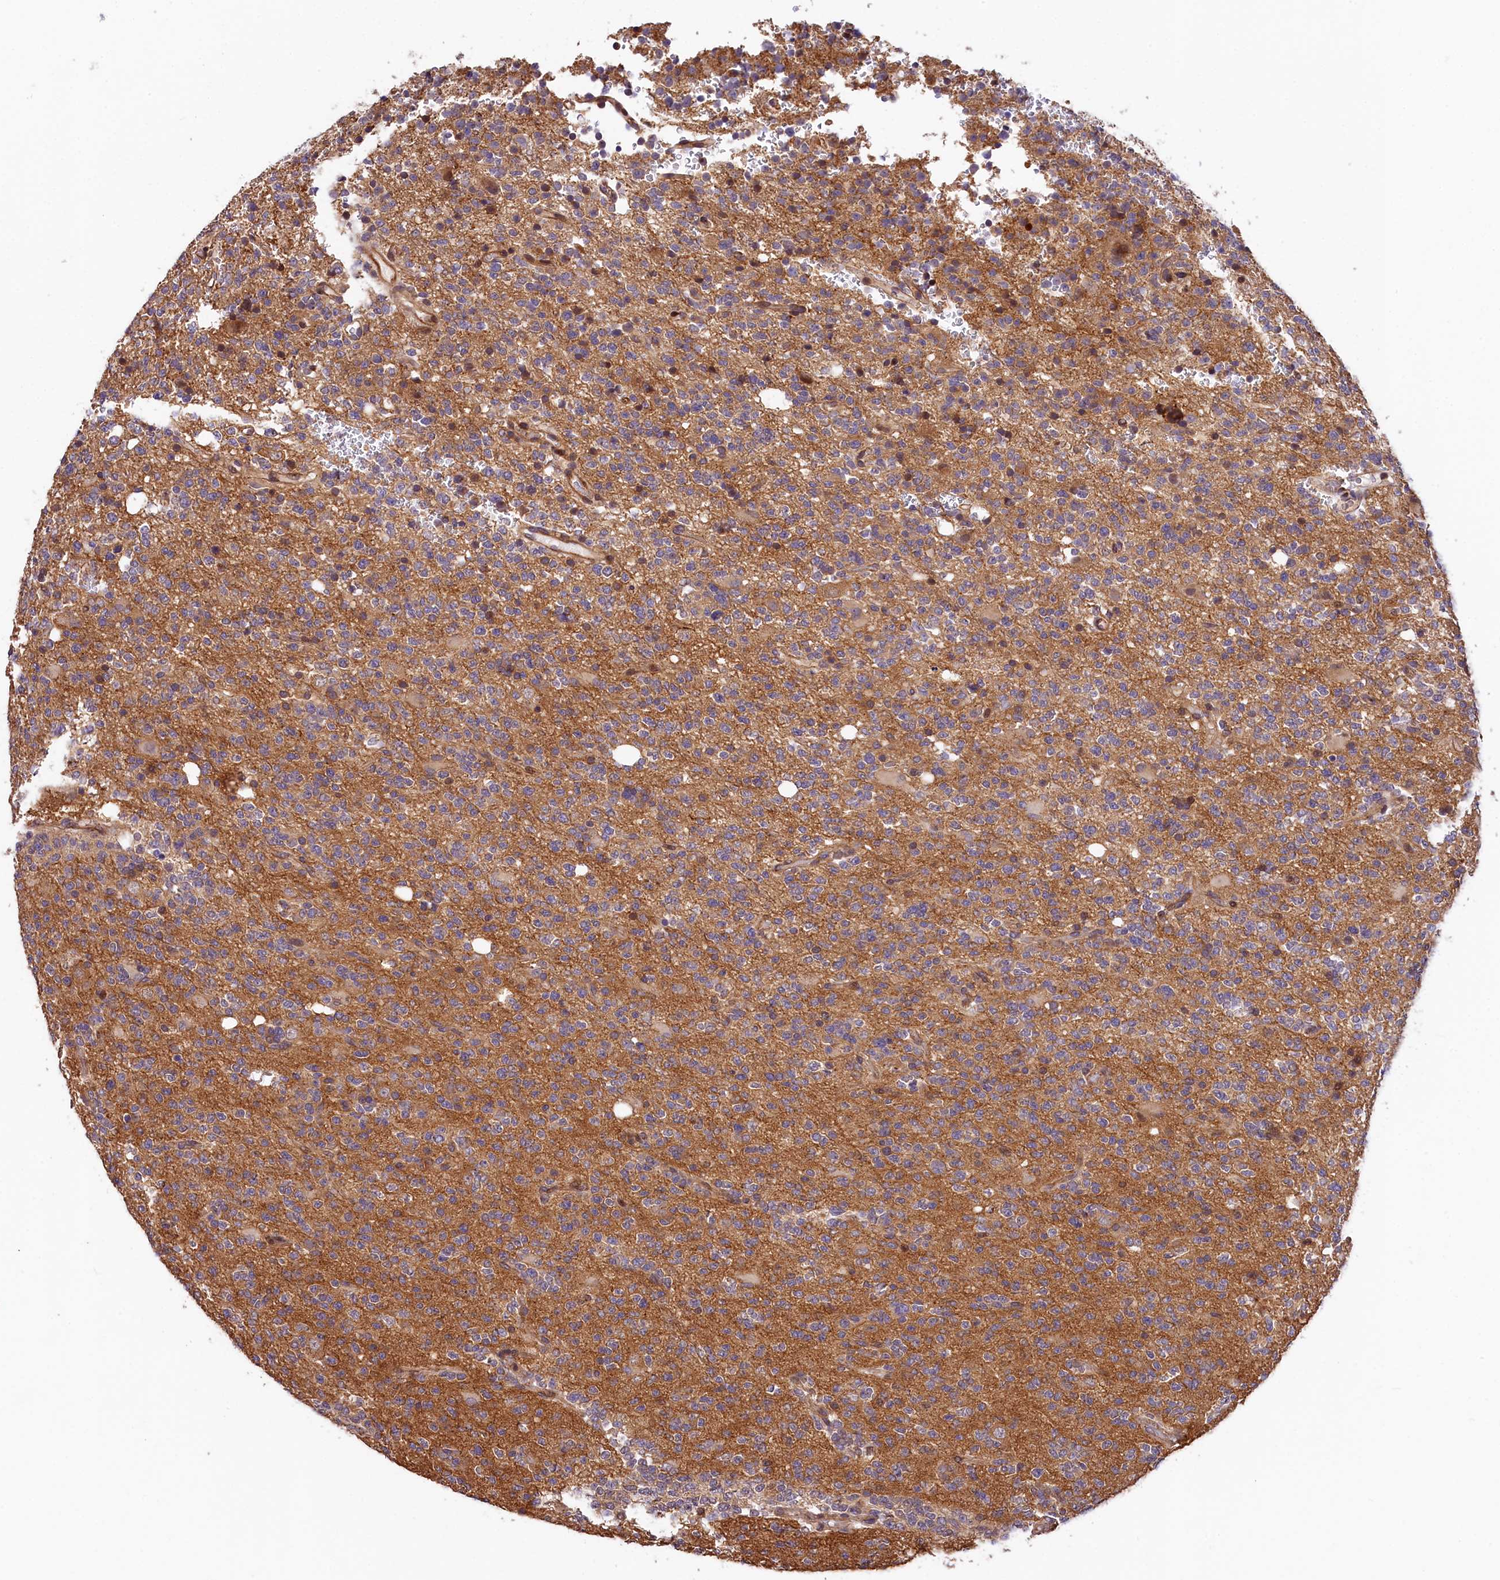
{"staining": {"intensity": "moderate", "quantity": "25%-75%", "location": "cytoplasmic/membranous"}, "tissue": "glioma", "cell_type": "Tumor cells", "image_type": "cancer", "snomed": [{"axis": "morphology", "description": "Glioma, malignant, High grade"}, {"axis": "topography", "description": "Brain"}], "caption": "Protein positivity by IHC demonstrates moderate cytoplasmic/membranous staining in about 25%-75% of tumor cells in glioma. The staining is performed using DAB (3,3'-diaminobenzidine) brown chromogen to label protein expression. The nuclei are counter-stained blue using hematoxylin.", "gene": "CHORDC1", "patient": {"sex": "female", "age": 62}}